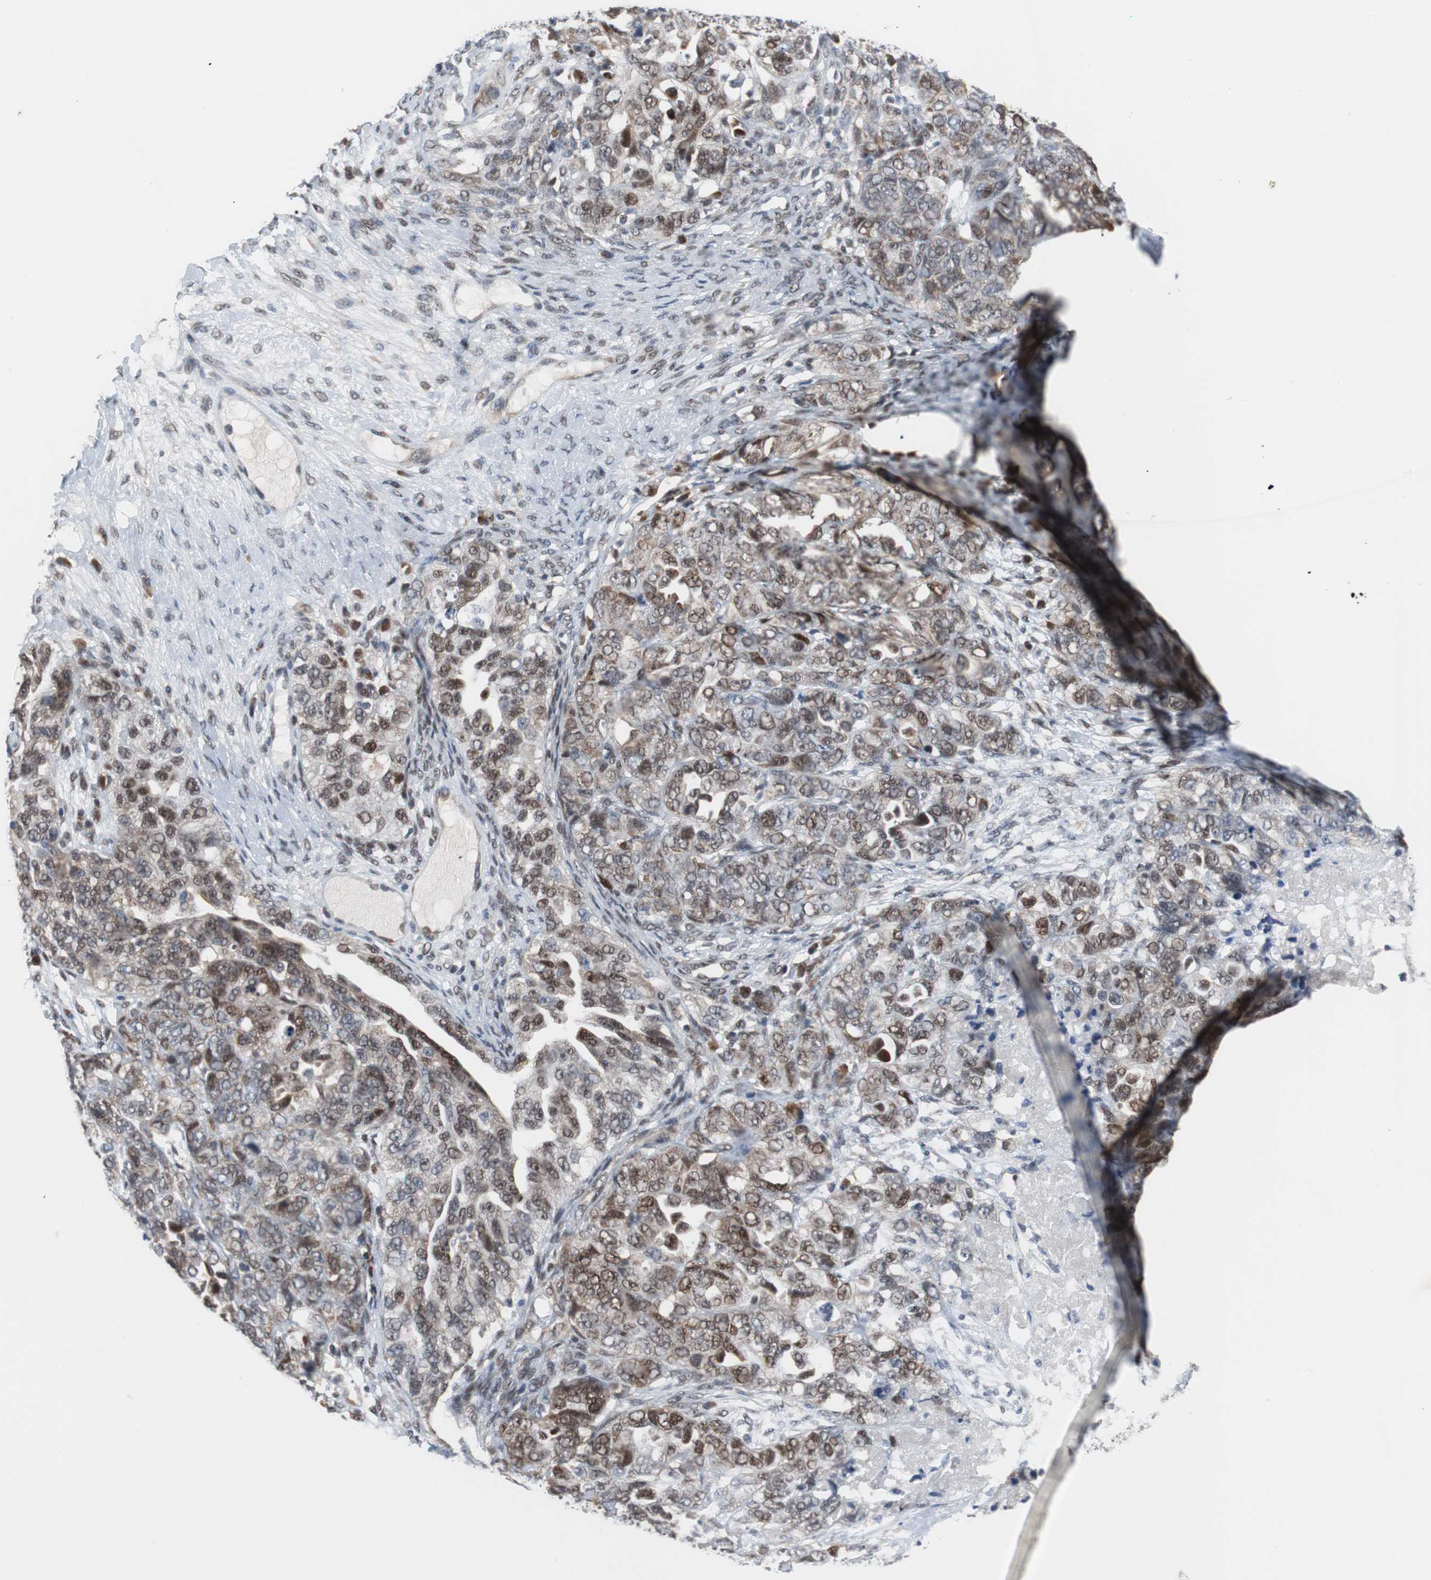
{"staining": {"intensity": "strong", "quantity": "25%-75%", "location": "nuclear"}, "tissue": "ovarian cancer", "cell_type": "Tumor cells", "image_type": "cancer", "snomed": [{"axis": "morphology", "description": "Cystadenocarcinoma, serous, NOS"}, {"axis": "topography", "description": "Ovary"}], "caption": "An immunohistochemistry image of neoplastic tissue is shown. Protein staining in brown highlights strong nuclear positivity in serous cystadenocarcinoma (ovarian) within tumor cells. (brown staining indicates protein expression, while blue staining denotes nuclei).", "gene": "ZHX2", "patient": {"sex": "female", "age": 82}}